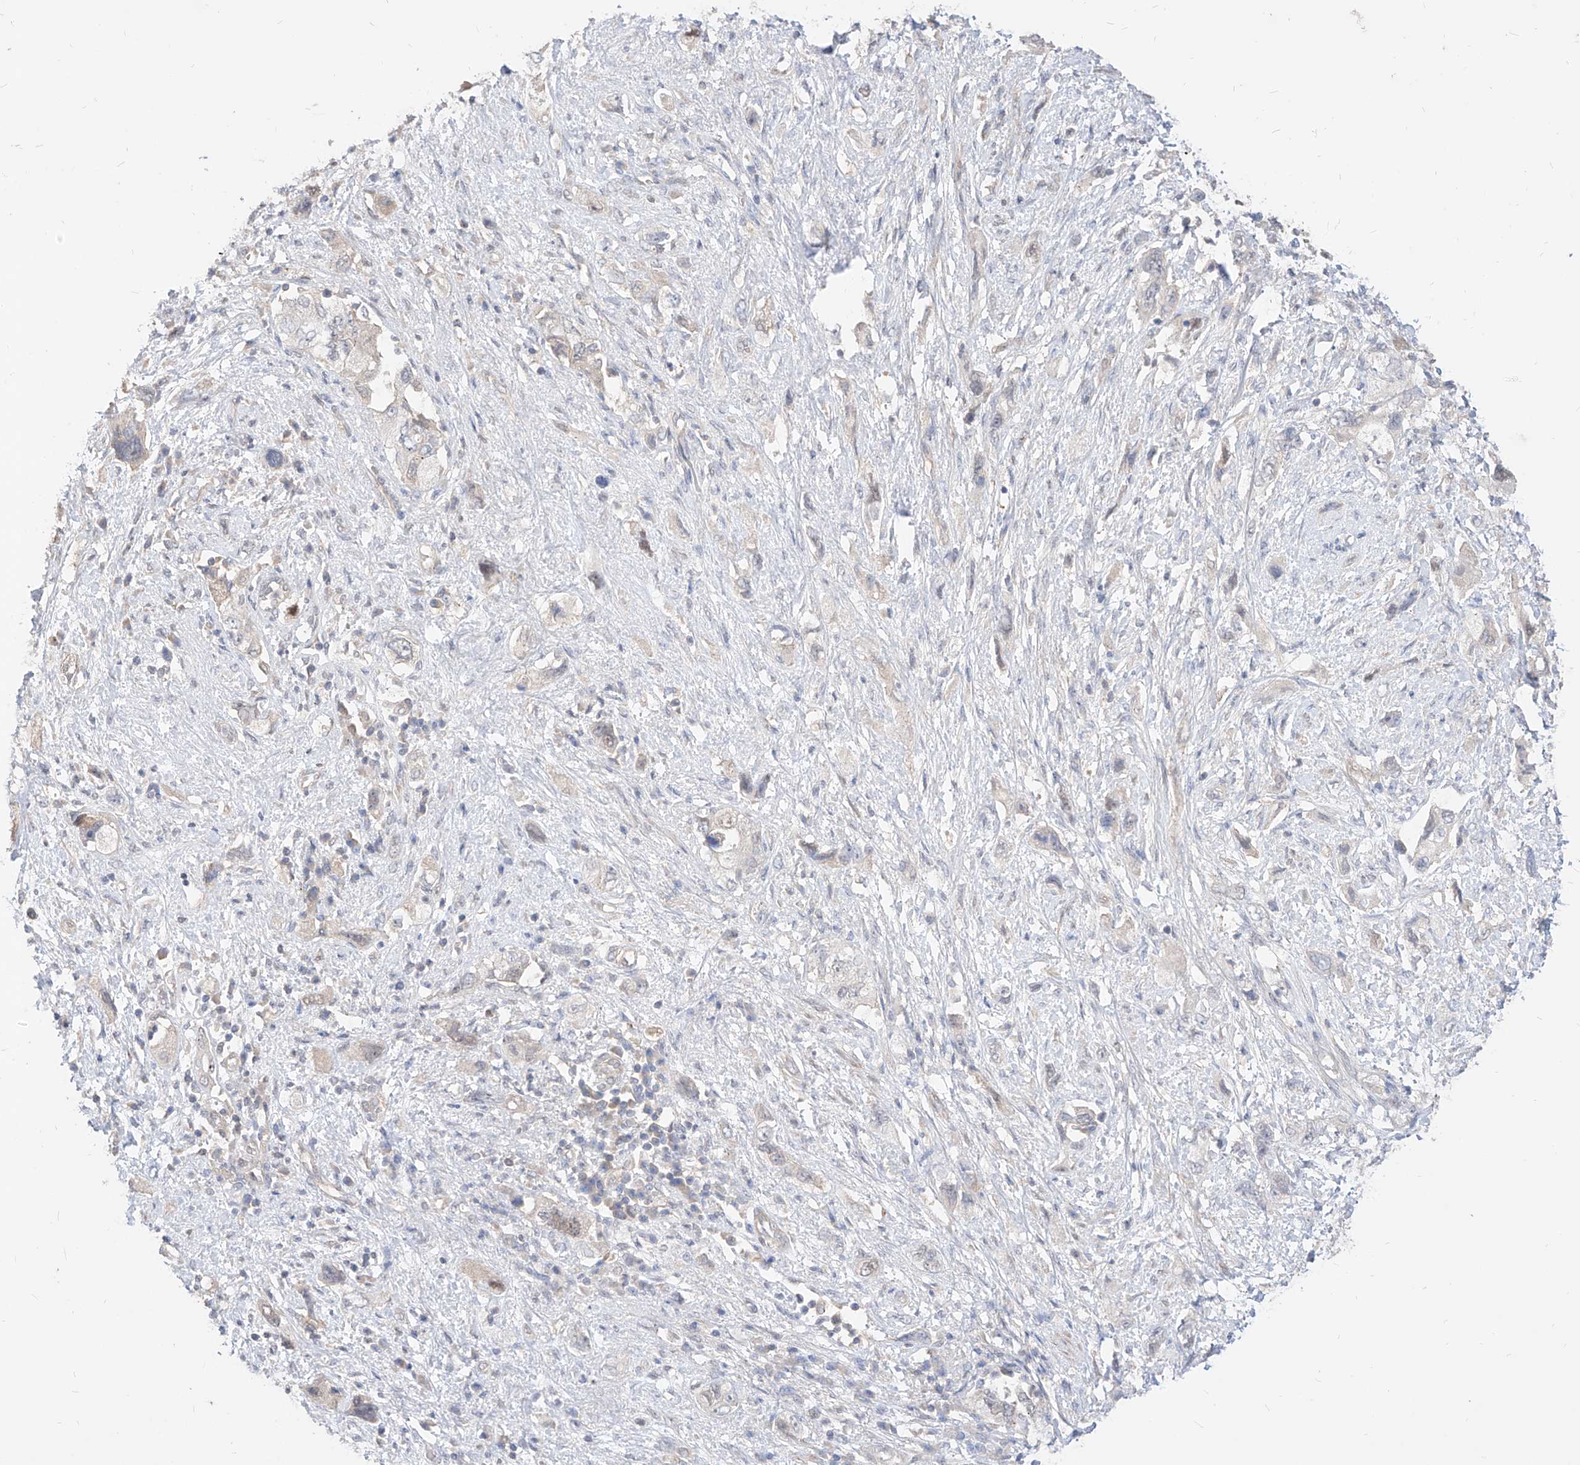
{"staining": {"intensity": "negative", "quantity": "none", "location": "none"}, "tissue": "pancreatic cancer", "cell_type": "Tumor cells", "image_type": "cancer", "snomed": [{"axis": "morphology", "description": "Adenocarcinoma, NOS"}, {"axis": "topography", "description": "Pancreas"}], "caption": "The IHC micrograph has no significant expression in tumor cells of pancreatic cancer (adenocarcinoma) tissue. Brightfield microscopy of immunohistochemistry stained with DAB (brown) and hematoxylin (blue), captured at high magnification.", "gene": "TSNAX", "patient": {"sex": "female", "age": 73}}